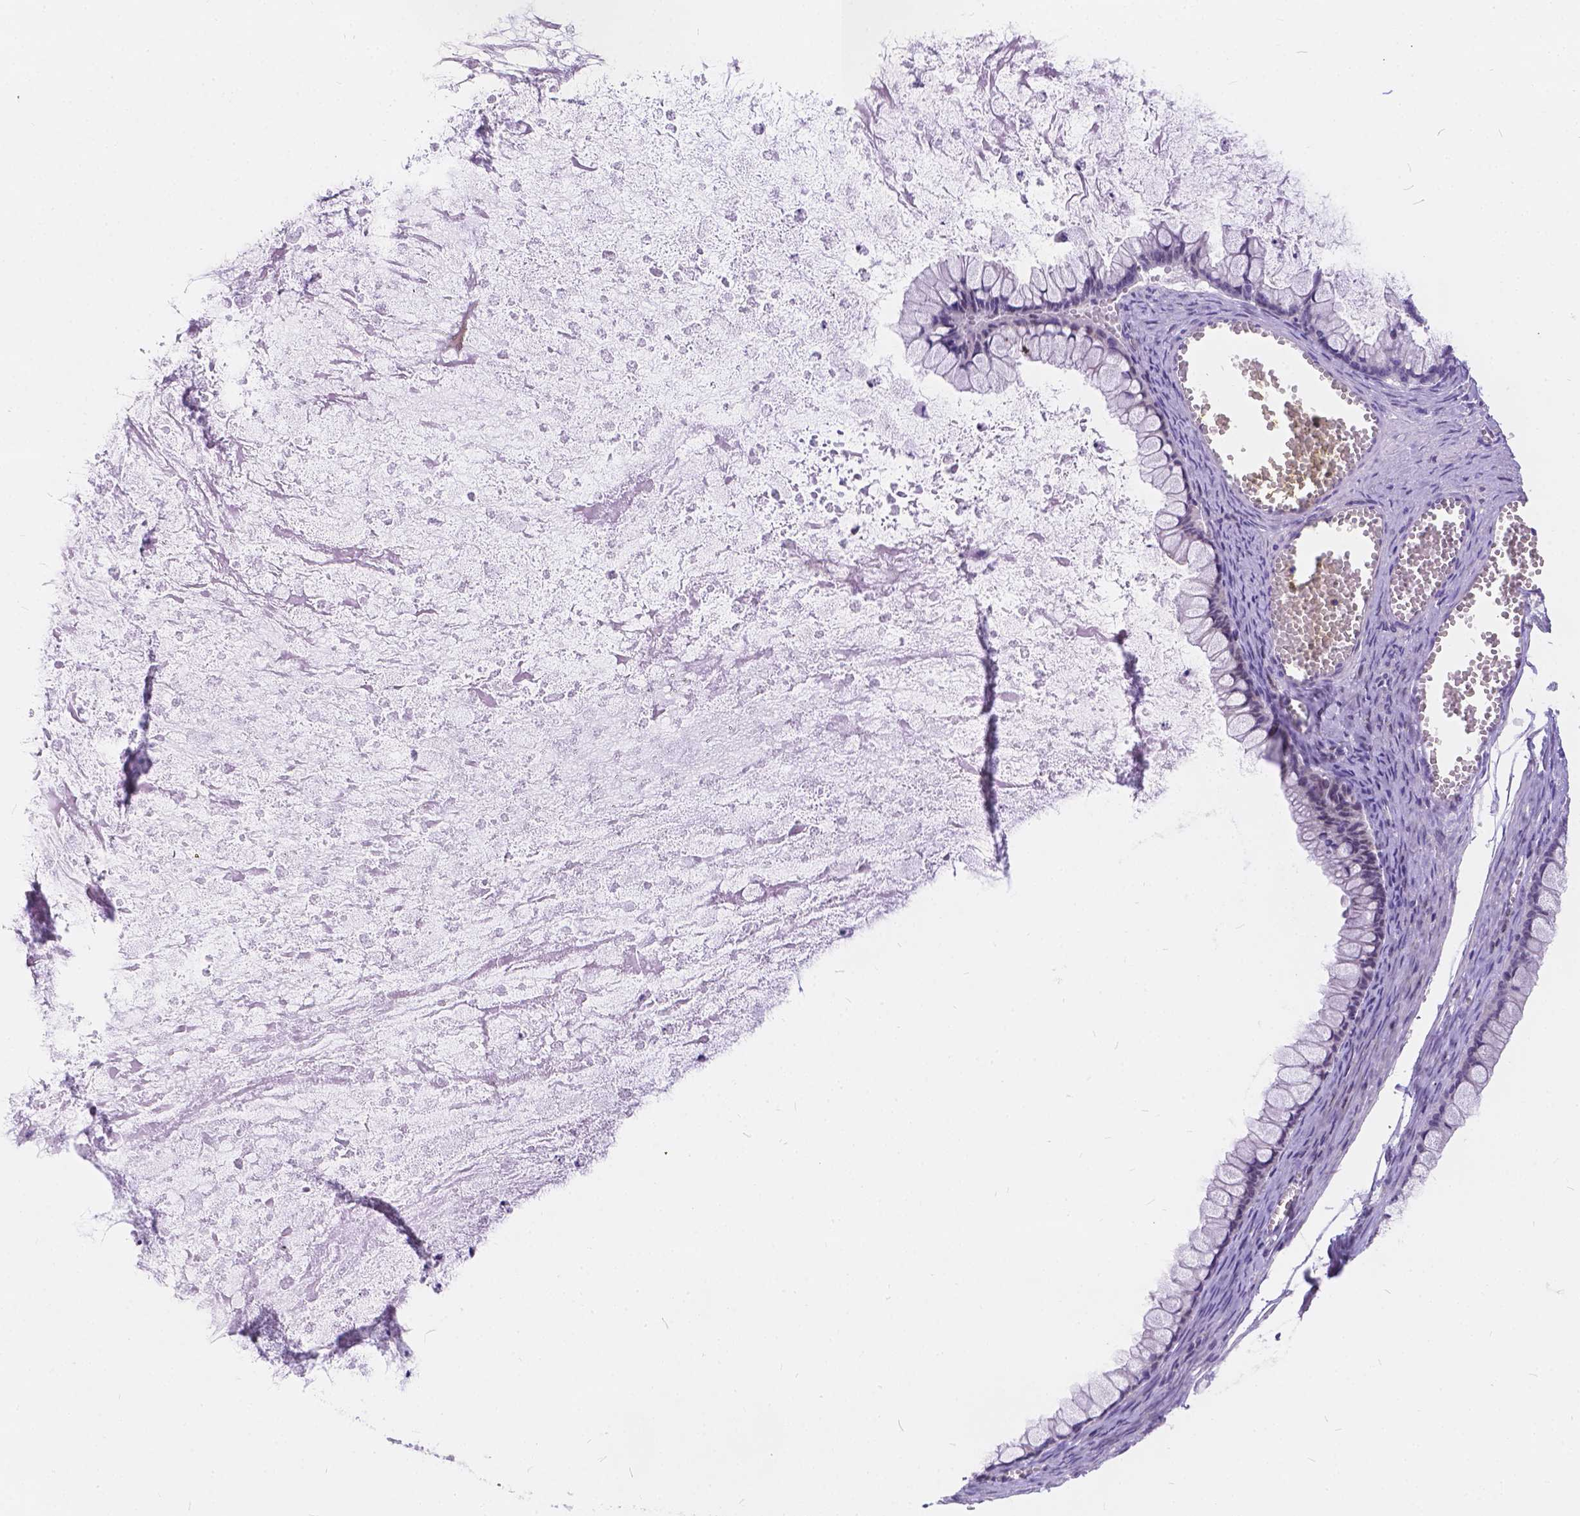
{"staining": {"intensity": "negative", "quantity": "none", "location": "none"}, "tissue": "ovarian cancer", "cell_type": "Tumor cells", "image_type": "cancer", "snomed": [{"axis": "morphology", "description": "Cystadenocarcinoma, mucinous, NOS"}, {"axis": "topography", "description": "Ovary"}], "caption": "DAB (3,3'-diaminobenzidine) immunohistochemical staining of human ovarian cancer exhibits no significant staining in tumor cells. Brightfield microscopy of immunohistochemistry (IHC) stained with DAB (brown) and hematoxylin (blue), captured at high magnification.", "gene": "DLEC1", "patient": {"sex": "female", "age": 67}}